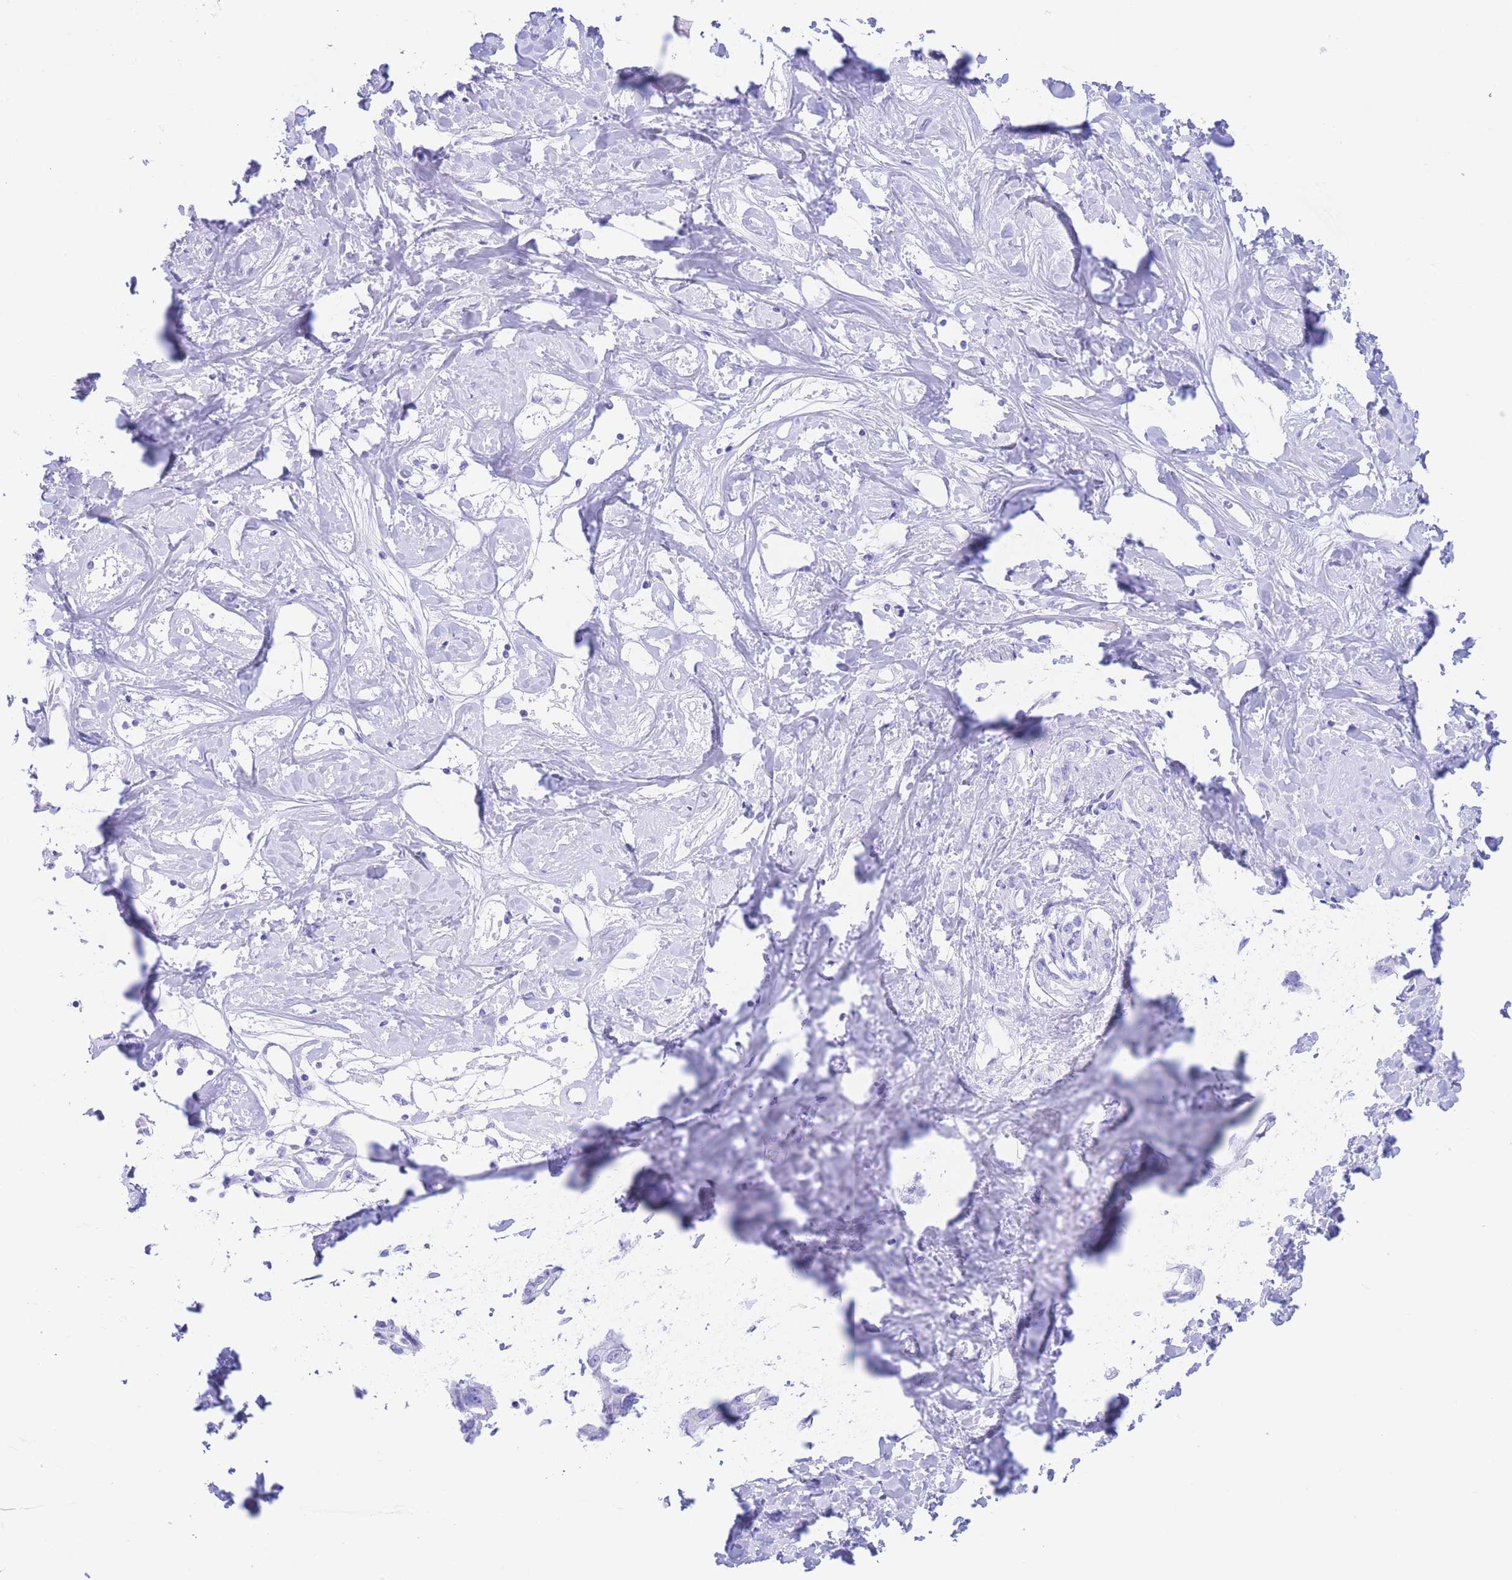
{"staining": {"intensity": "negative", "quantity": "none", "location": "none"}, "tissue": "liver cancer", "cell_type": "Tumor cells", "image_type": "cancer", "snomed": [{"axis": "morphology", "description": "Cholangiocarcinoma"}, {"axis": "topography", "description": "Liver"}], "caption": "Tumor cells show no significant staining in liver cancer. (Immunohistochemistry, brightfield microscopy, high magnification).", "gene": "SLCO1B3", "patient": {"sex": "male", "age": 59}}